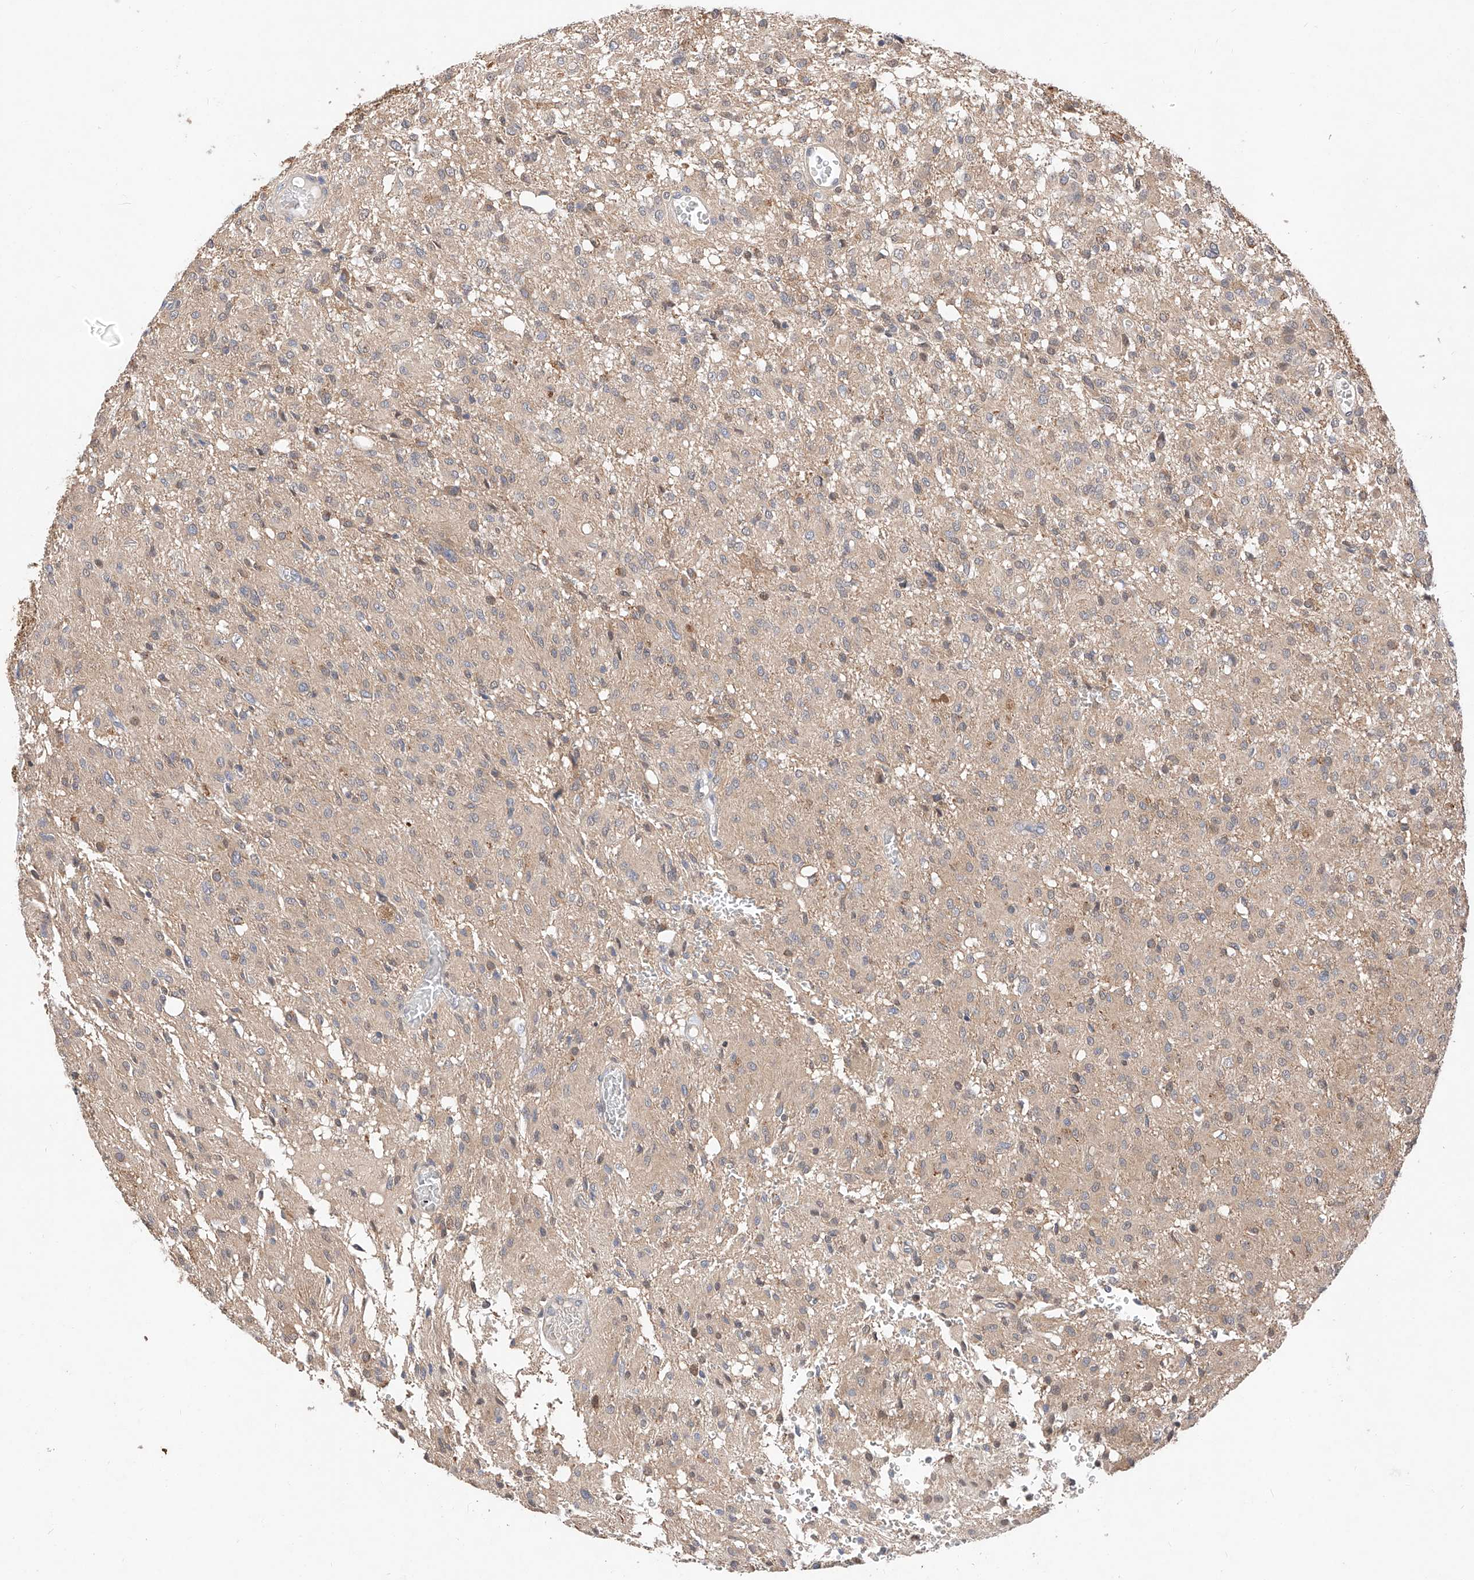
{"staining": {"intensity": "negative", "quantity": "none", "location": "none"}, "tissue": "glioma", "cell_type": "Tumor cells", "image_type": "cancer", "snomed": [{"axis": "morphology", "description": "Glioma, malignant, High grade"}, {"axis": "topography", "description": "Brain"}], "caption": "Tumor cells are negative for brown protein staining in malignant high-grade glioma.", "gene": "ZSCAN4", "patient": {"sex": "female", "age": 59}}